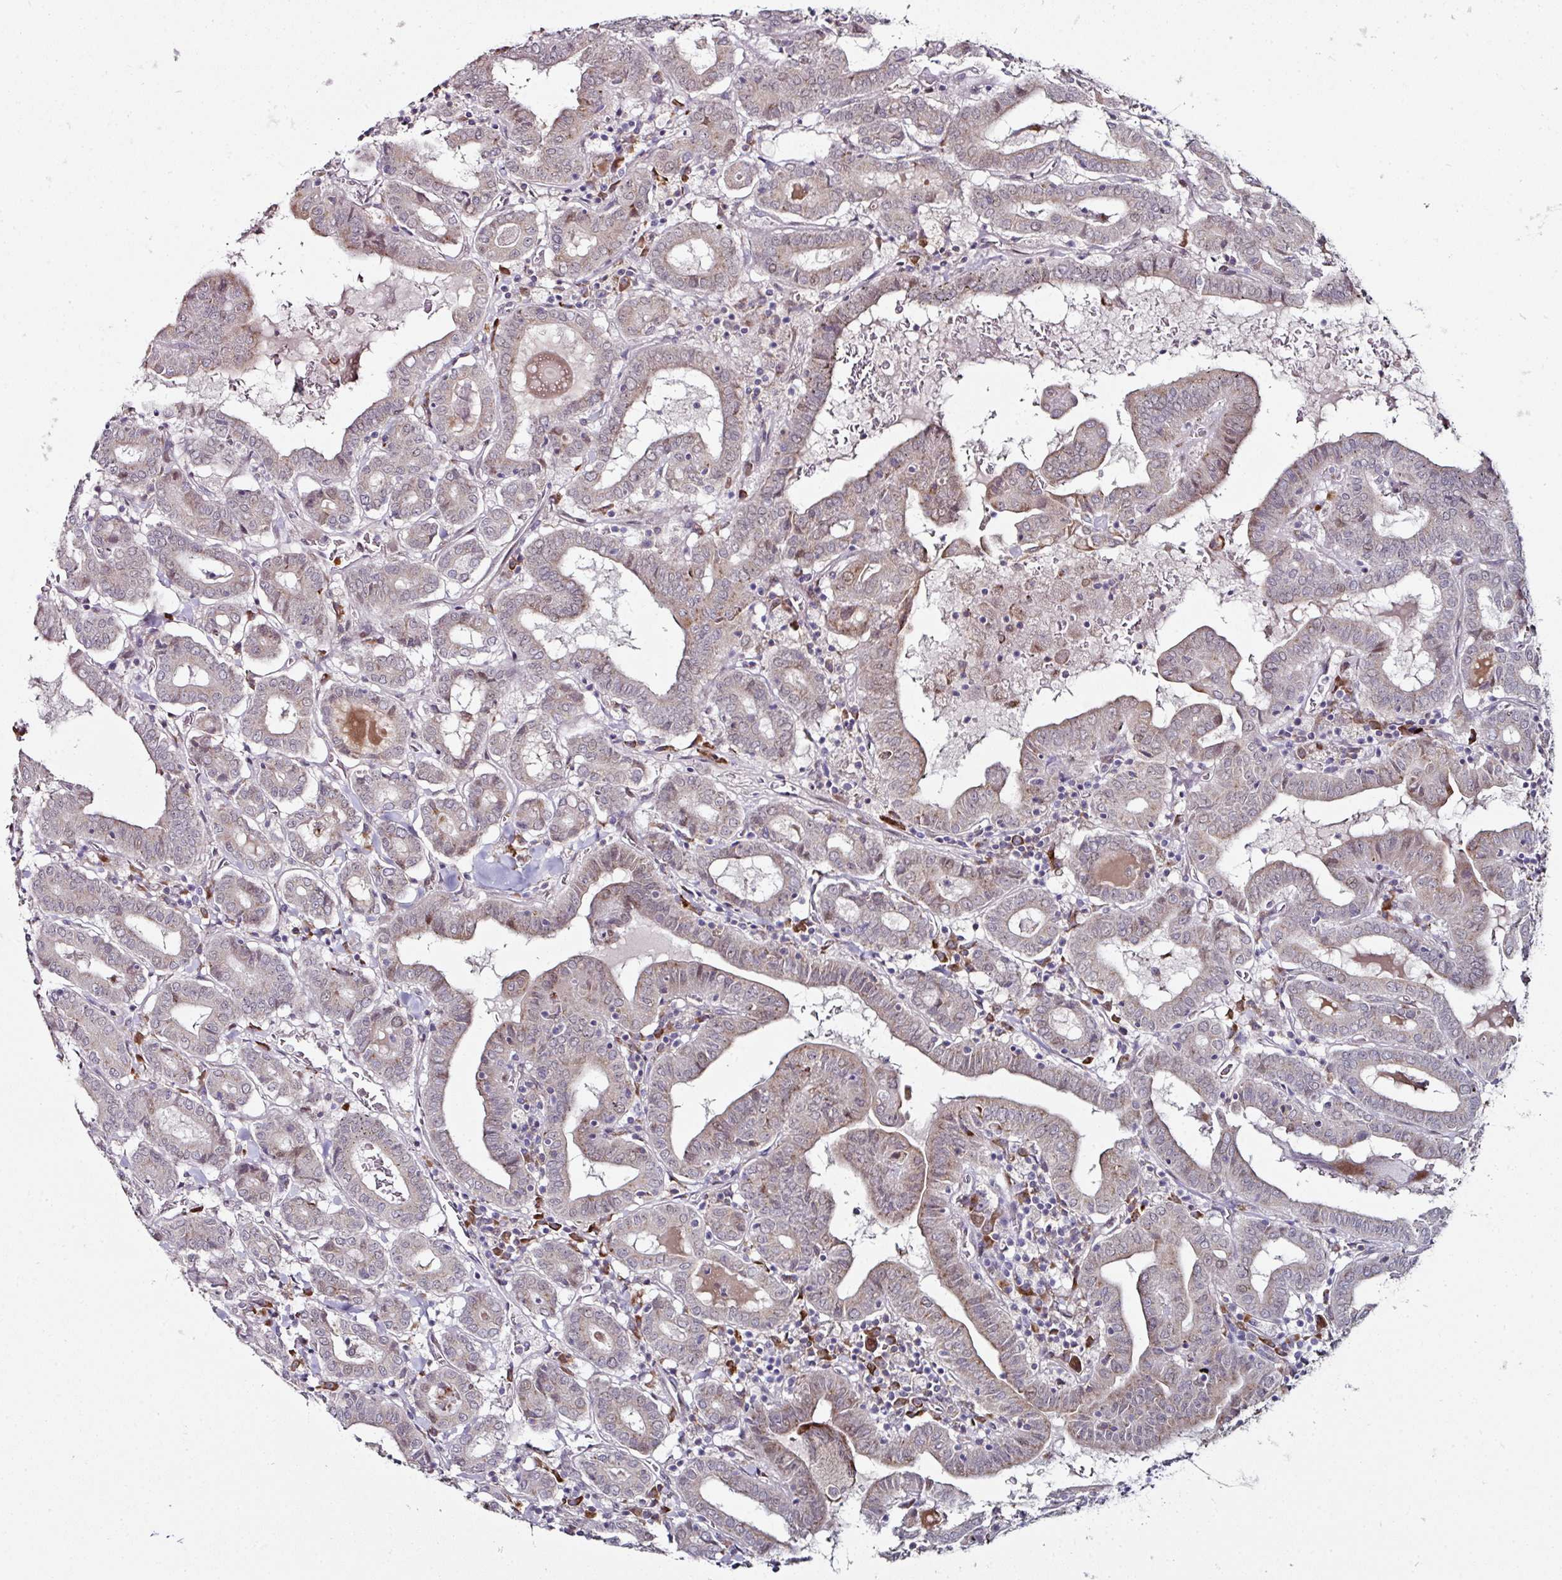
{"staining": {"intensity": "weak", "quantity": "<25%", "location": "cytoplasmic/membranous"}, "tissue": "thyroid cancer", "cell_type": "Tumor cells", "image_type": "cancer", "snomed": [{"axis": "morphology", "description": "Papillary adenocarcinoma, NOS"}, {"axis": "topography", "description": "Thyroid gland"}], "caption": "Immunohistochemistry micrograph of human thyroid cancer stained for a protein (brown), which demonstrates no expression in tumor cells. Nuclei are stained in blue.", "gene": "APOLD1", "patient": {"sex": "female", "age": 72}}